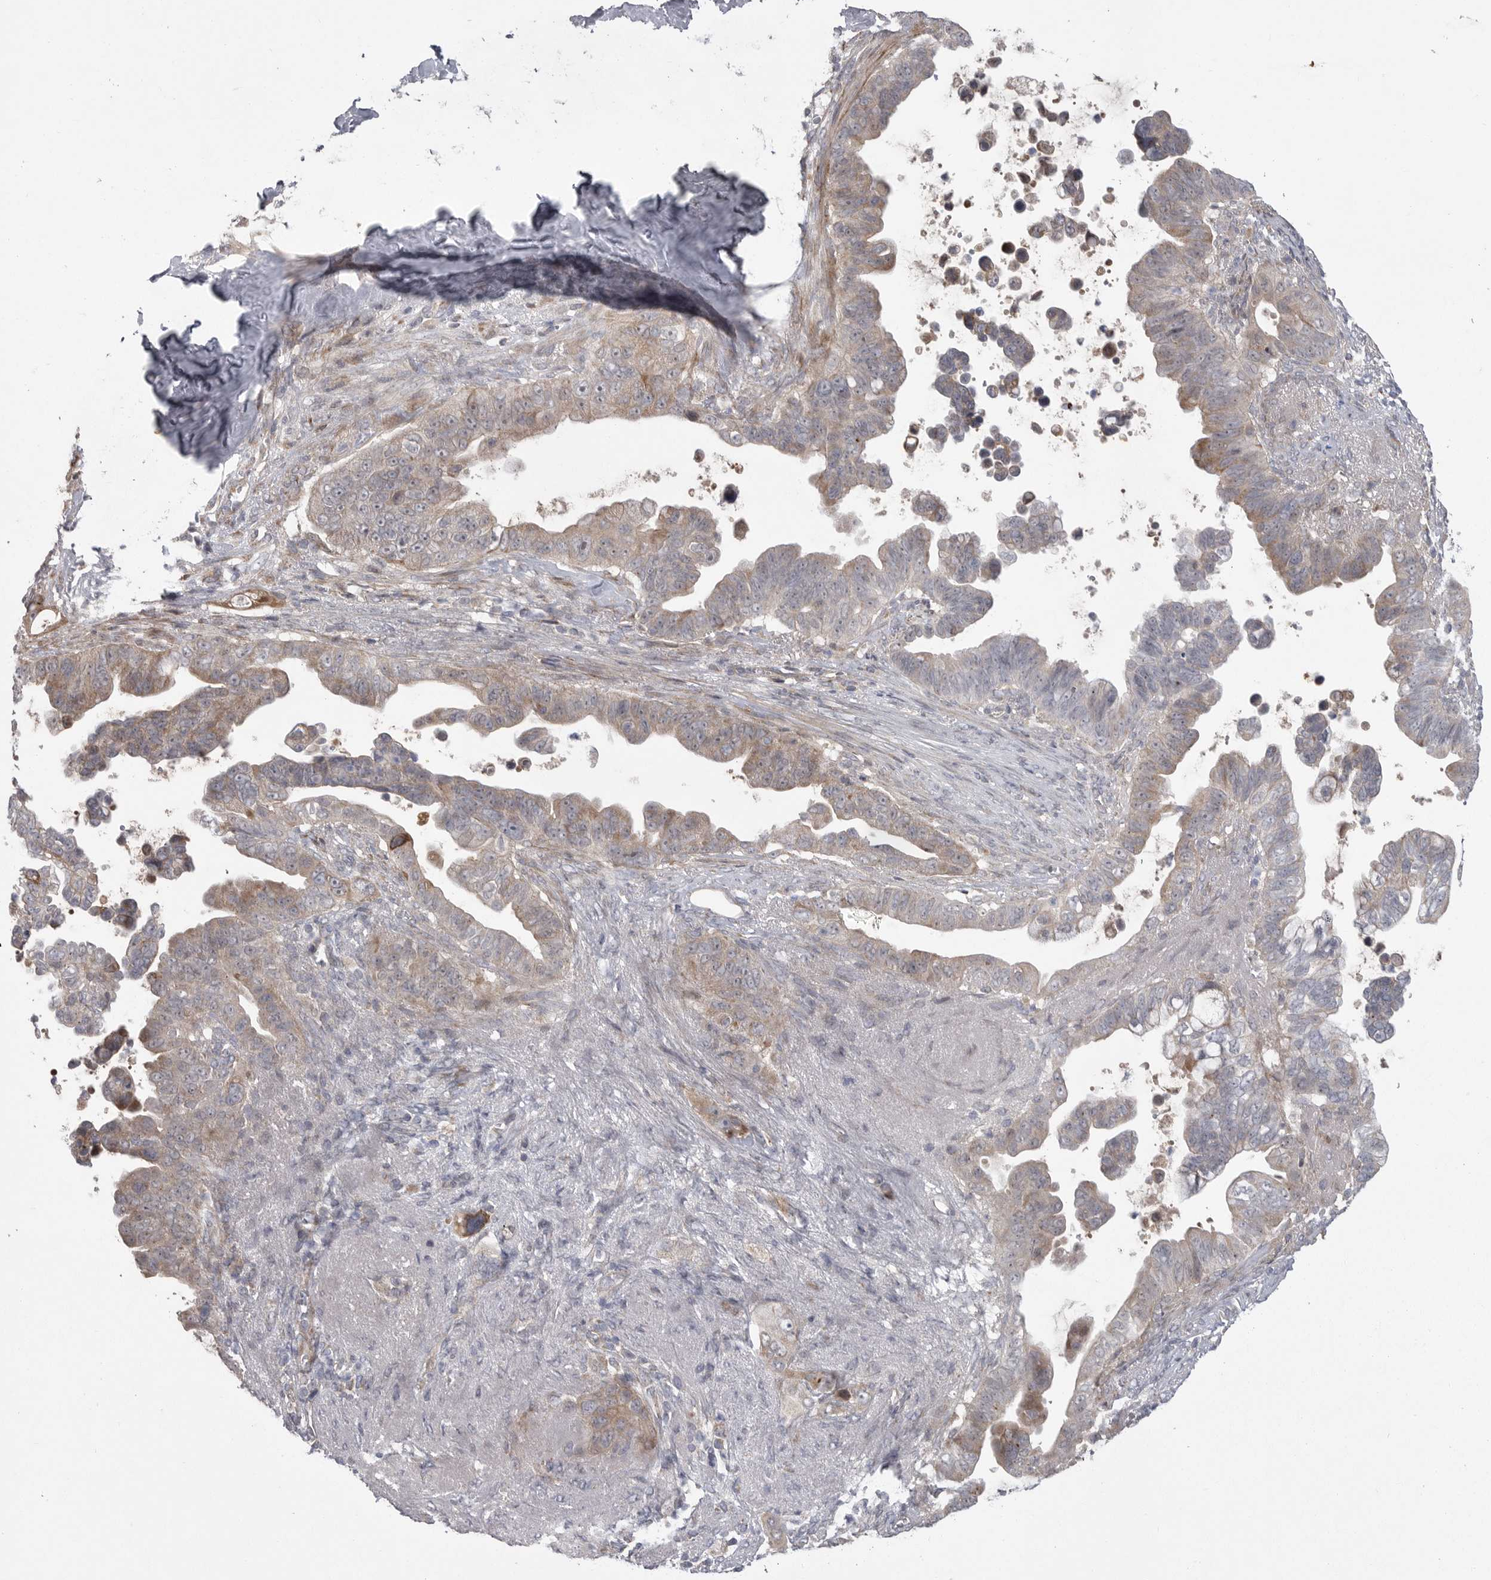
{"staining": {"intensity": "moderate", "quantity": ">75%", "location": "cytoplasmic/membranous"}, "tissue": "pancreatic cancer", "cell_type": "Tumor cells", "image_type": "cancer", "snomed": [{"axis": "morphology", "description": "Adenocarcinoma, NOS"}, {"axis": "topography", "description": "Pancreas"}], "caption": "Immunohistochemical staining of human pancreatic adenocarcinoma reveals medium levels of moderate cytoplasmic/membranous protein positivity in about >75% of tumor cells.", "gene": "CRP", "patient": {"sex": "female", "age": 72}}